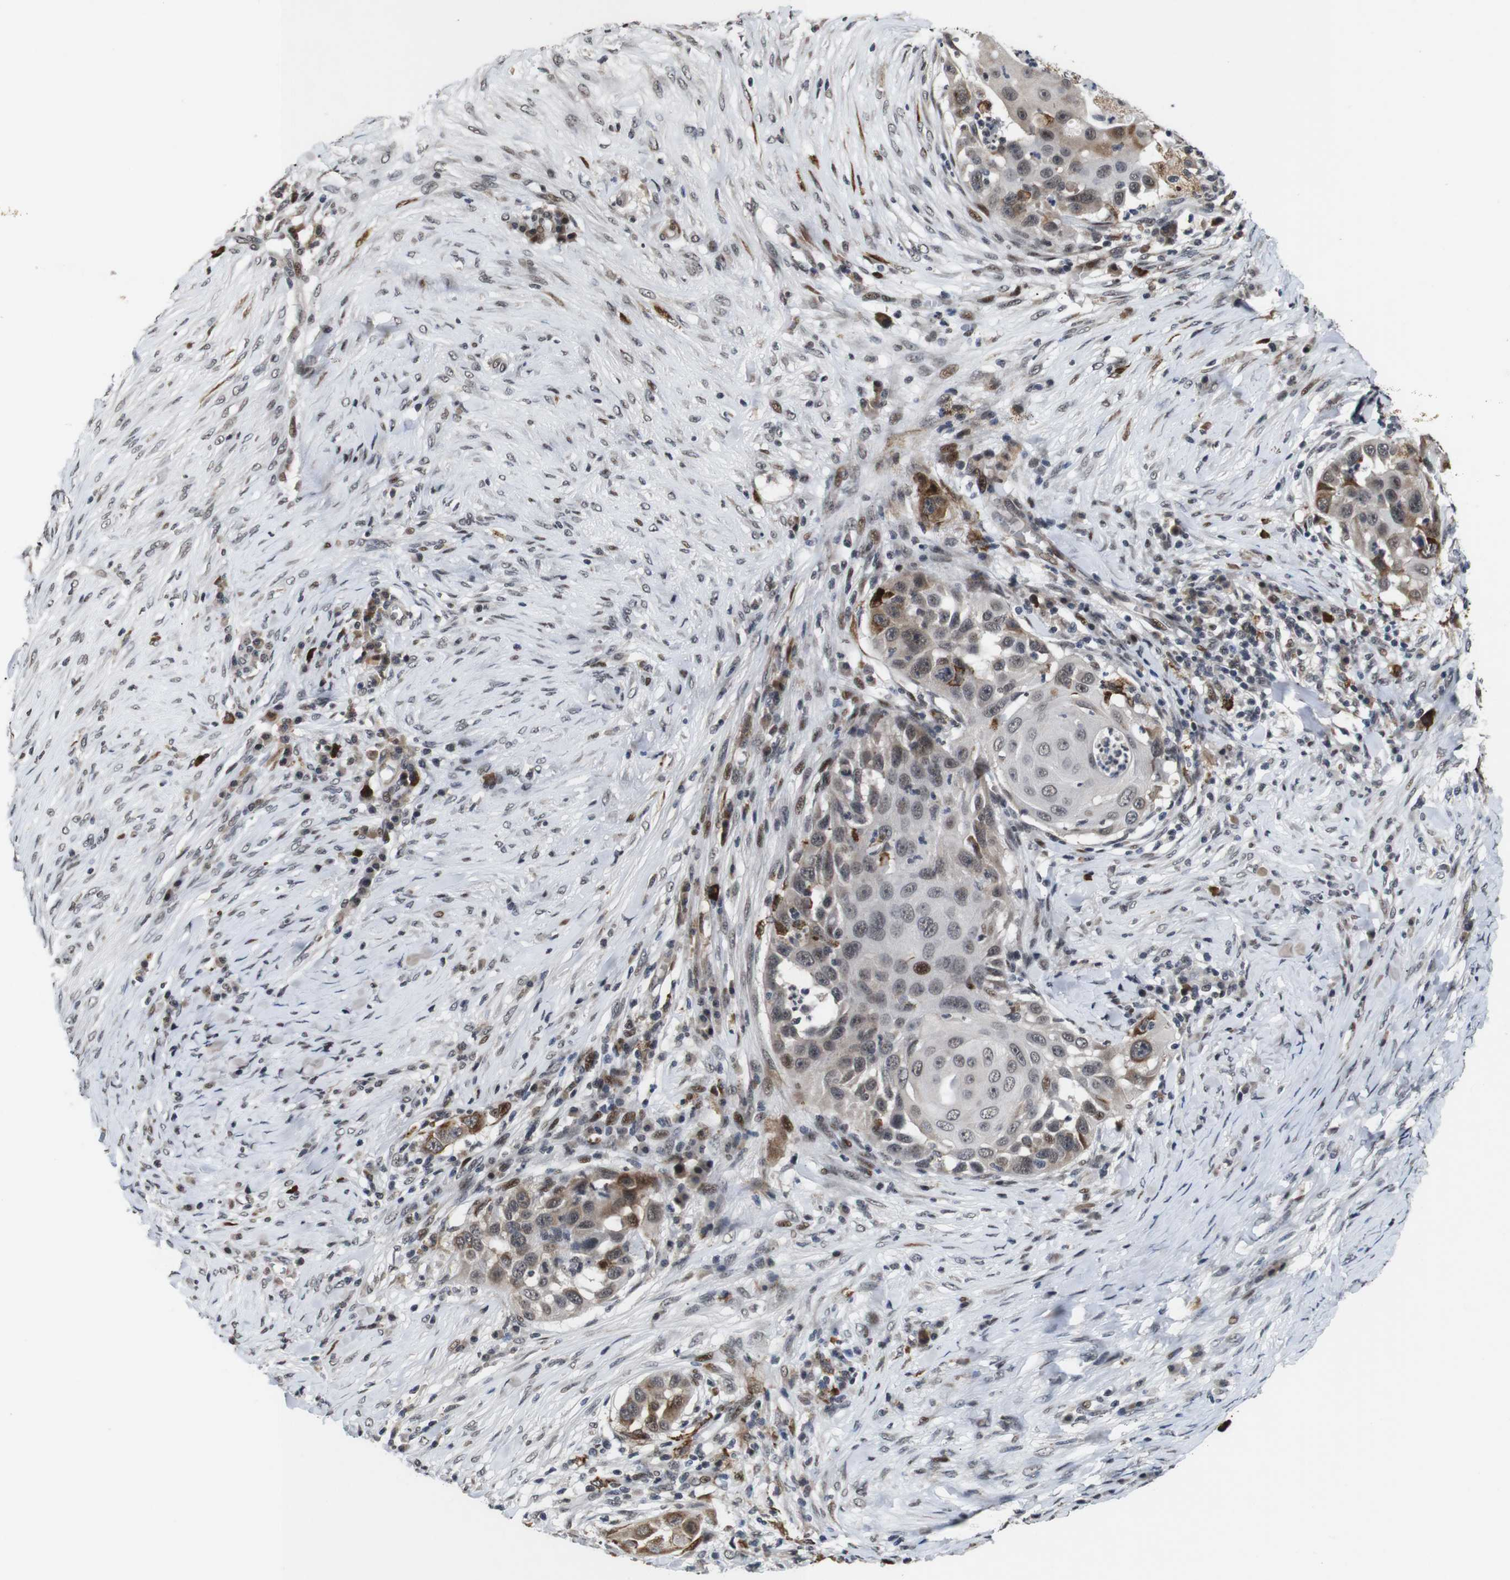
{"staining": {"intensity": "moderate", "quantity": ">75%", "location": "cytoplasmic/membranous,nuclear"}, "tissue": "skin cancer", "cell_type": "Tumor cells", "image_type": "cancer", "snomed": [{"axis": "morphology", "description": "Squamous cell carcinoma, NOS"}, {"axis": "topography", "description": "Skin"}], "caption": "The histopathology image reveals a brown stain indicating the presence of a protein in the cytoplasmic/membranous and nuclear of tumor cells in squamous cell carcinoma (skin). The protein of interest is stained brown, and the nuclei are stained in blue (DAB IHC with brightfield microscopy, high magnification).", "gene": "EIF4G1", "patient": {"sex": "female", "age": 44}}